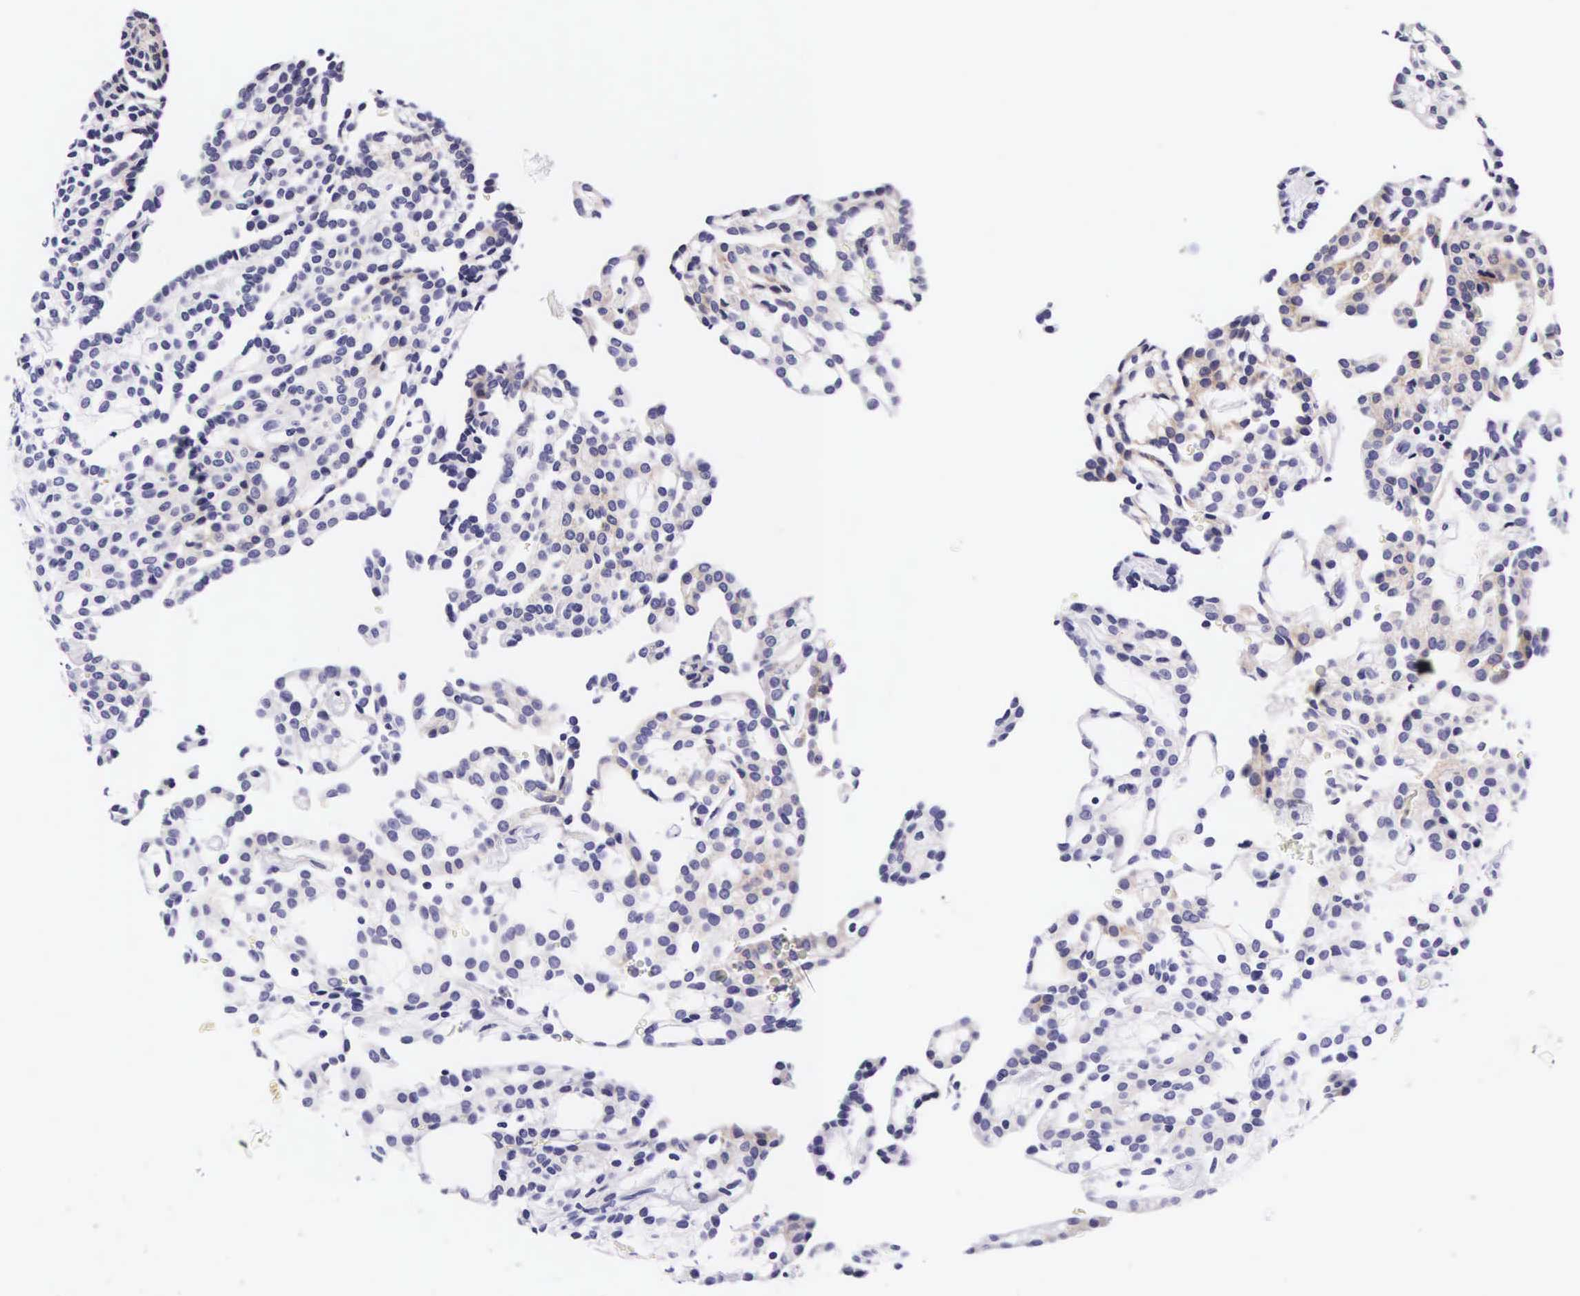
{"staining": {"intensity": "negative", "quantity": "none", "location": "none"}, "tissue": "renal cancer", "cell_type": "Tumor cells", "image_type": "cancer", "snomed": [{"axis": "morphology", "description": "Adenocarcinoma, NOS"}, {"axis": "topography", "description": "Kidney"}], "caption": "Renal cancer was stained to show a protein in brown. There is no significant staining in tumor cells.", "gene": "UPRT", "patient": {"sex": "male", "age": 63}}